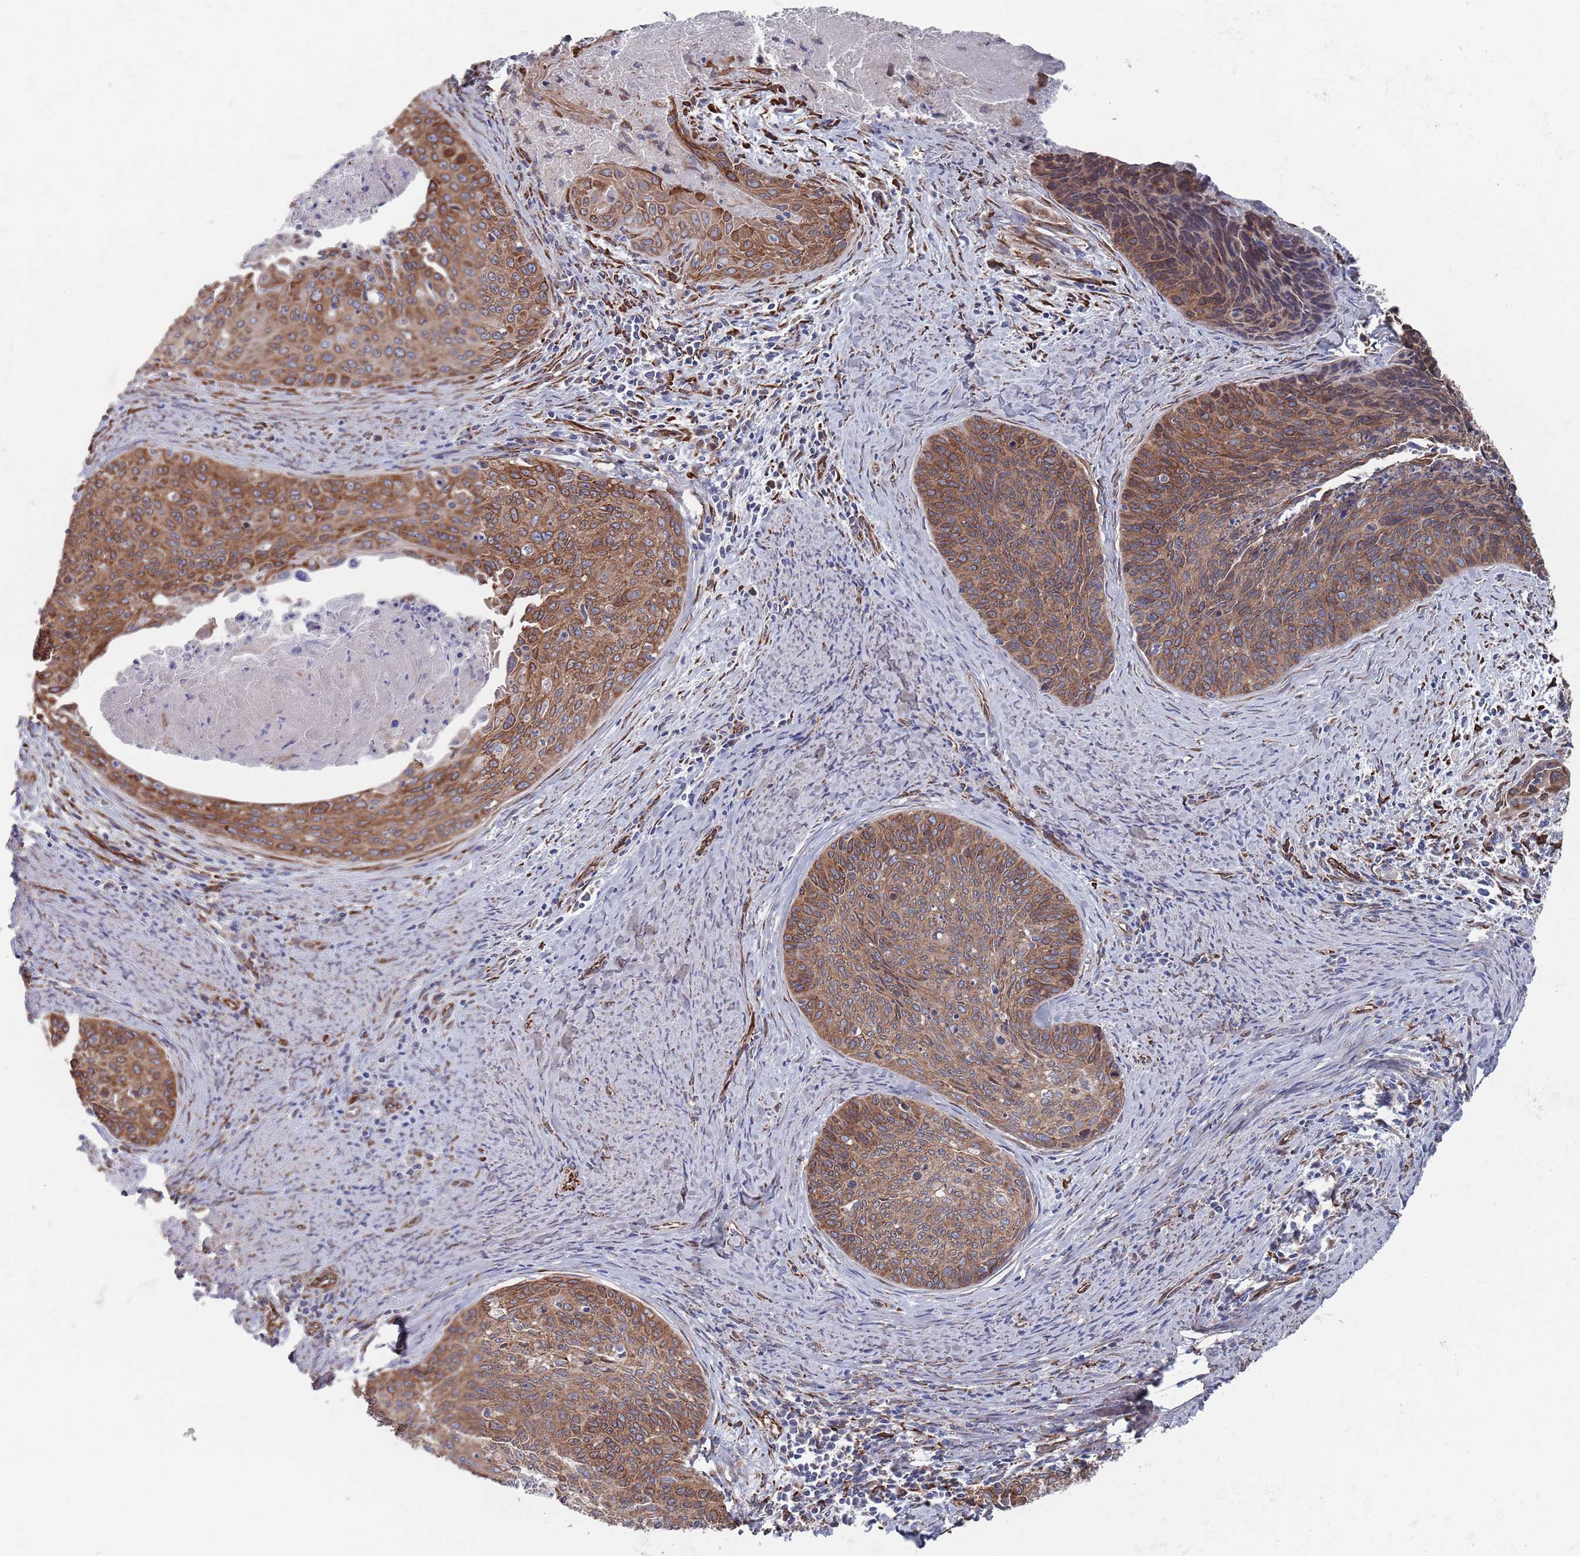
{"staining": {"intensity": "moderate", "quantity": ">75%", "location": "cytoplasmic/membranous"}, "tissue": "cervical cancer", "cell_type": "Tumor cells", "image_type": "cancer", "snomed": [{"axis": "morphology", "description": "Squamous cell carcinoma, NOS"}, {"axis": "topography", "description": "Cervix"}], "caption": "Tumor cells show moderate cytoplasmic/membranous staining in about >75% of cells in cervical cancer (squamous cell carcinoma).", "gene": "CCDC106", "patient": {"sex": "female", "age": 55}}